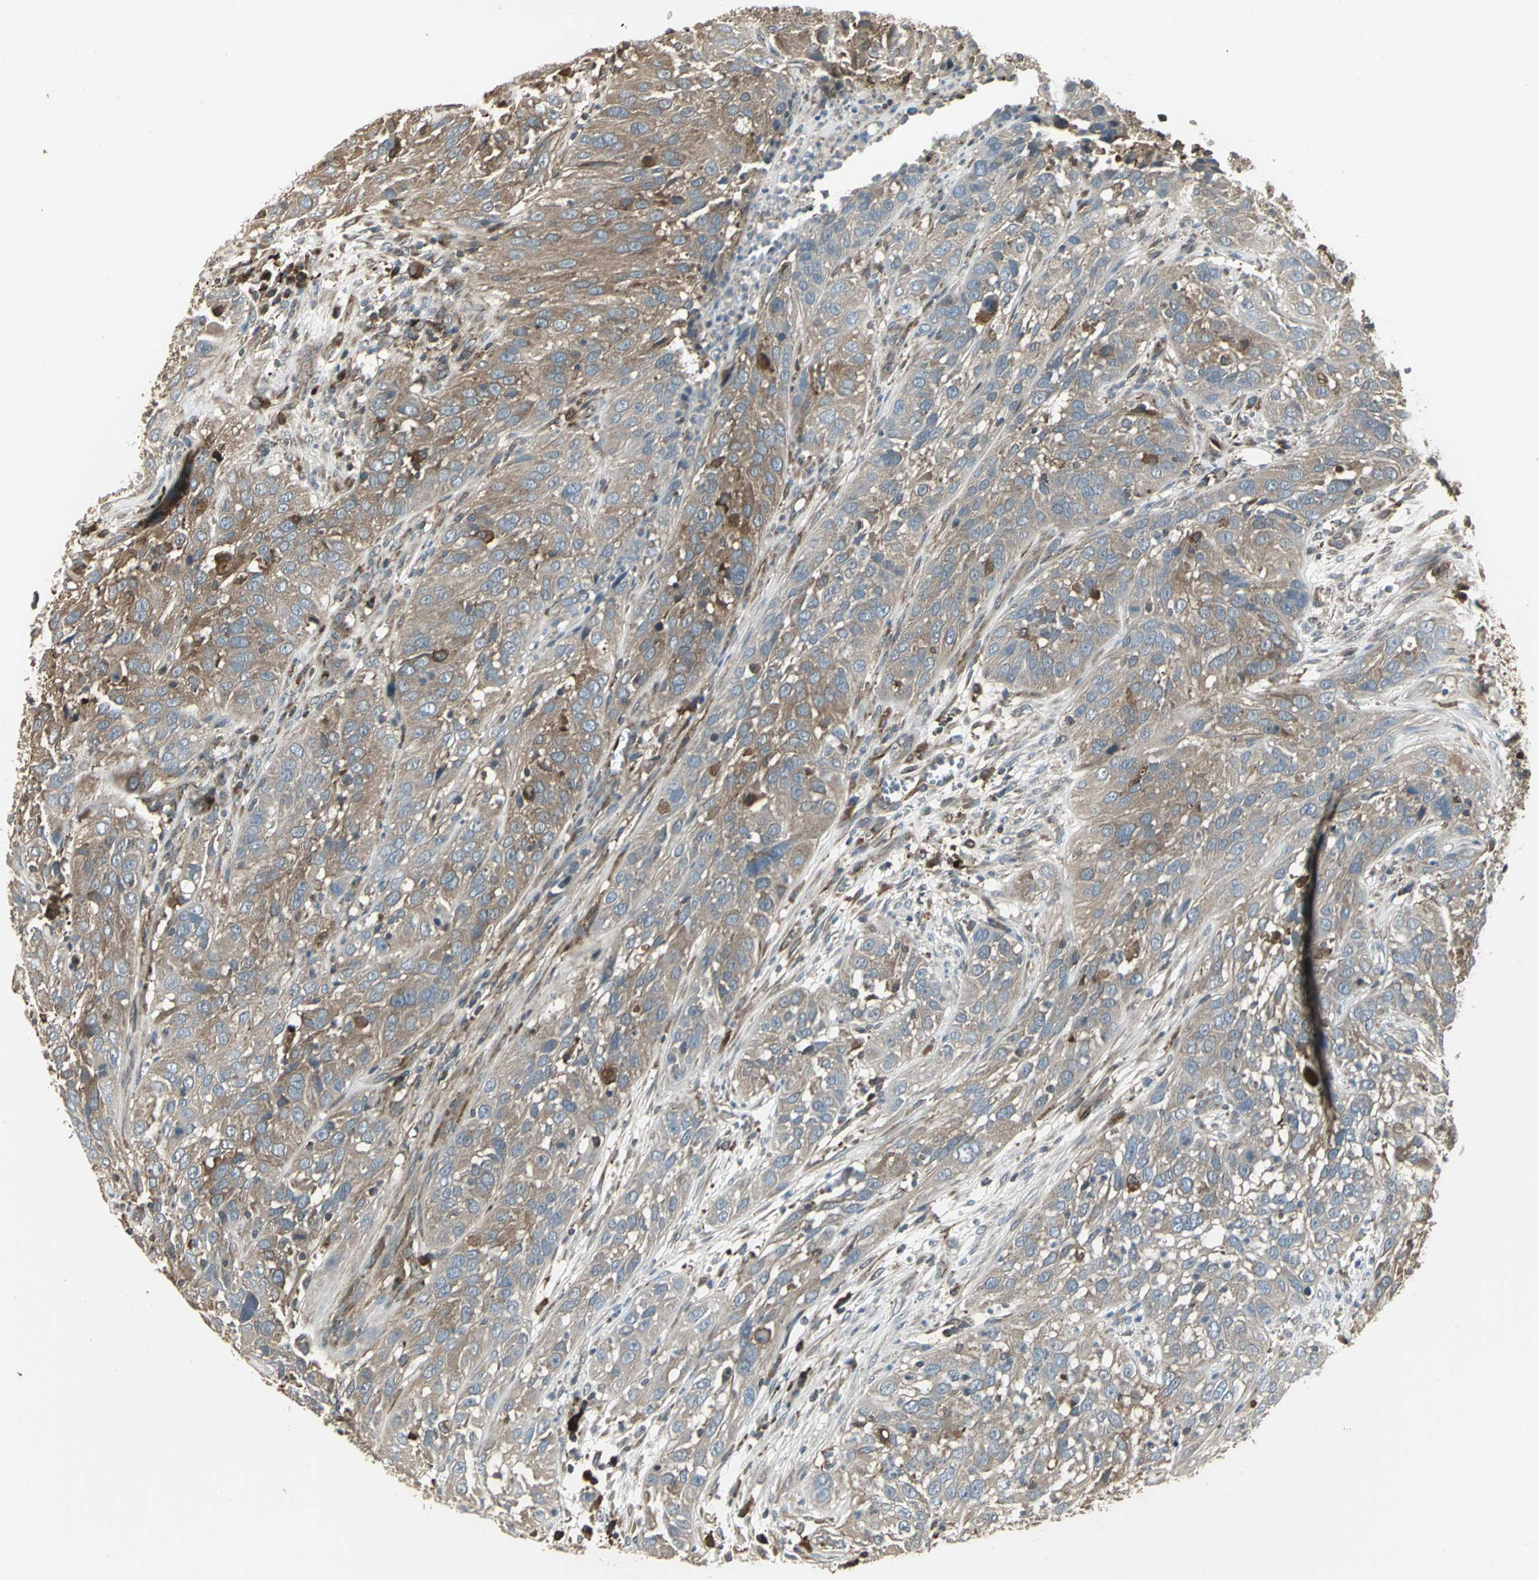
{"staining": {"intensity": "moderate", "quantity": ">75%", "location": "cytoplasmic/membranous"}, "tissue": "cervical cancer", "cell_type": "Tumor cells", "image_type": "cancer", "snomed": [{"axis": "morphology", "description": "Squamous cell carcinoma, NOS"}, {"axis": "topography", "description": "Cervix"}], "caption": "Cervical cancer stained with a brown dye exhibits moderate cytoplasmic/membranous positive expression in approximately >75% of tumor cells.", "gene": "PRXL2B", "patient": {"sex": "female", "age": 32}}